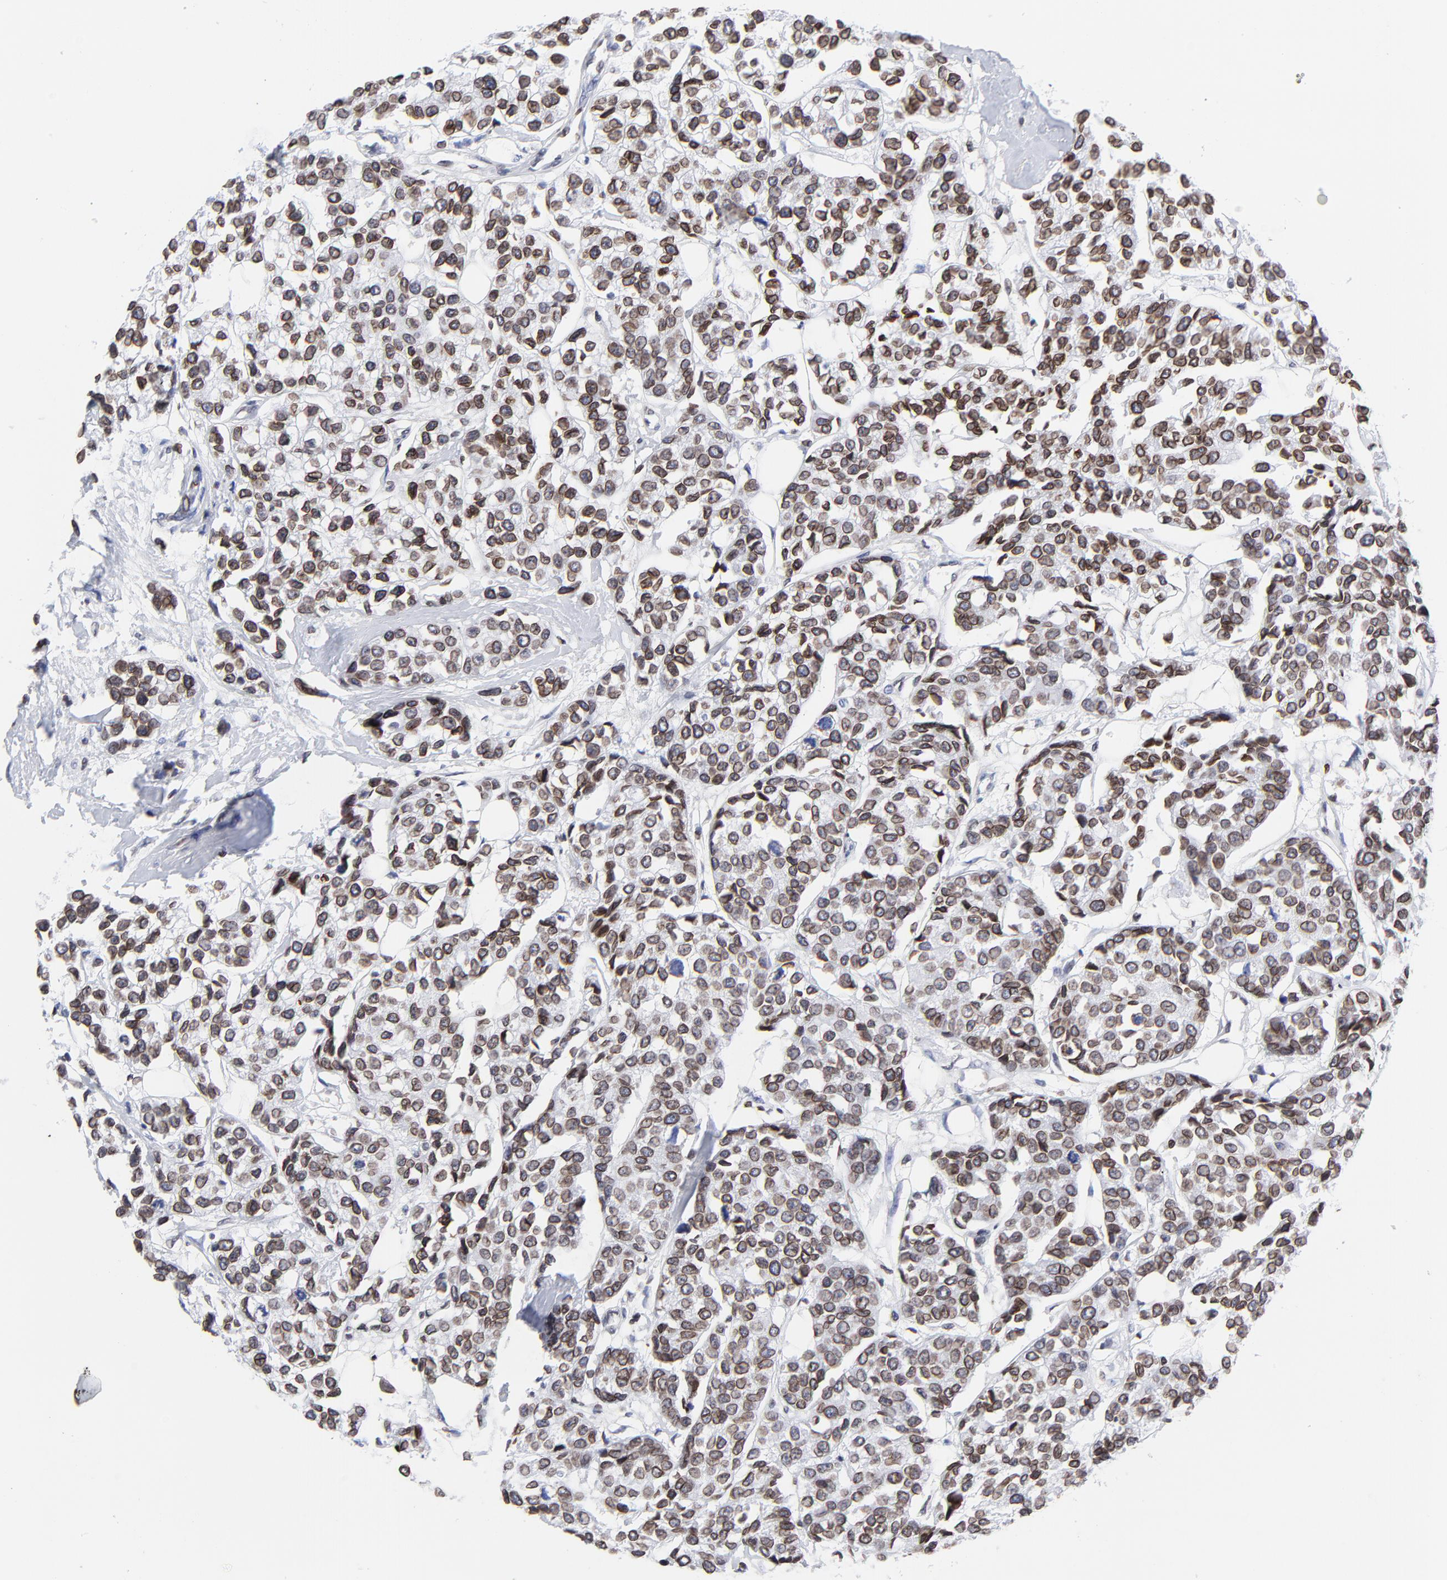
{"staining": {"intensity": "strong", "quantity": ">75%", "location": "cytoplasmic/membranous,nuclear"}, "tissue": "breast cancer", "cell_type": "Tumor cells", "image_type": "cancer", "snomed": [{"axis": "morphology", "description": "Duct carcinoma"}, {"axis": "topography", "description": "Breast"}], "caption": "High-power microscopy captured an immunohistochemistry histopathology image of invasive ductal carcinoma (breast), revealing strong cytoplasmic/membranous and nuclear positivity in about >75% of tumor cells. The staining was performed using DAB (3,3'-diaminobenzidine) to visualize the protein expression in brown, while the nuclei were stained in blue with hematoxylin (Magnification: 20x).", "gene": "THAP7", "patient": {"sex": "female", "age": 51}}